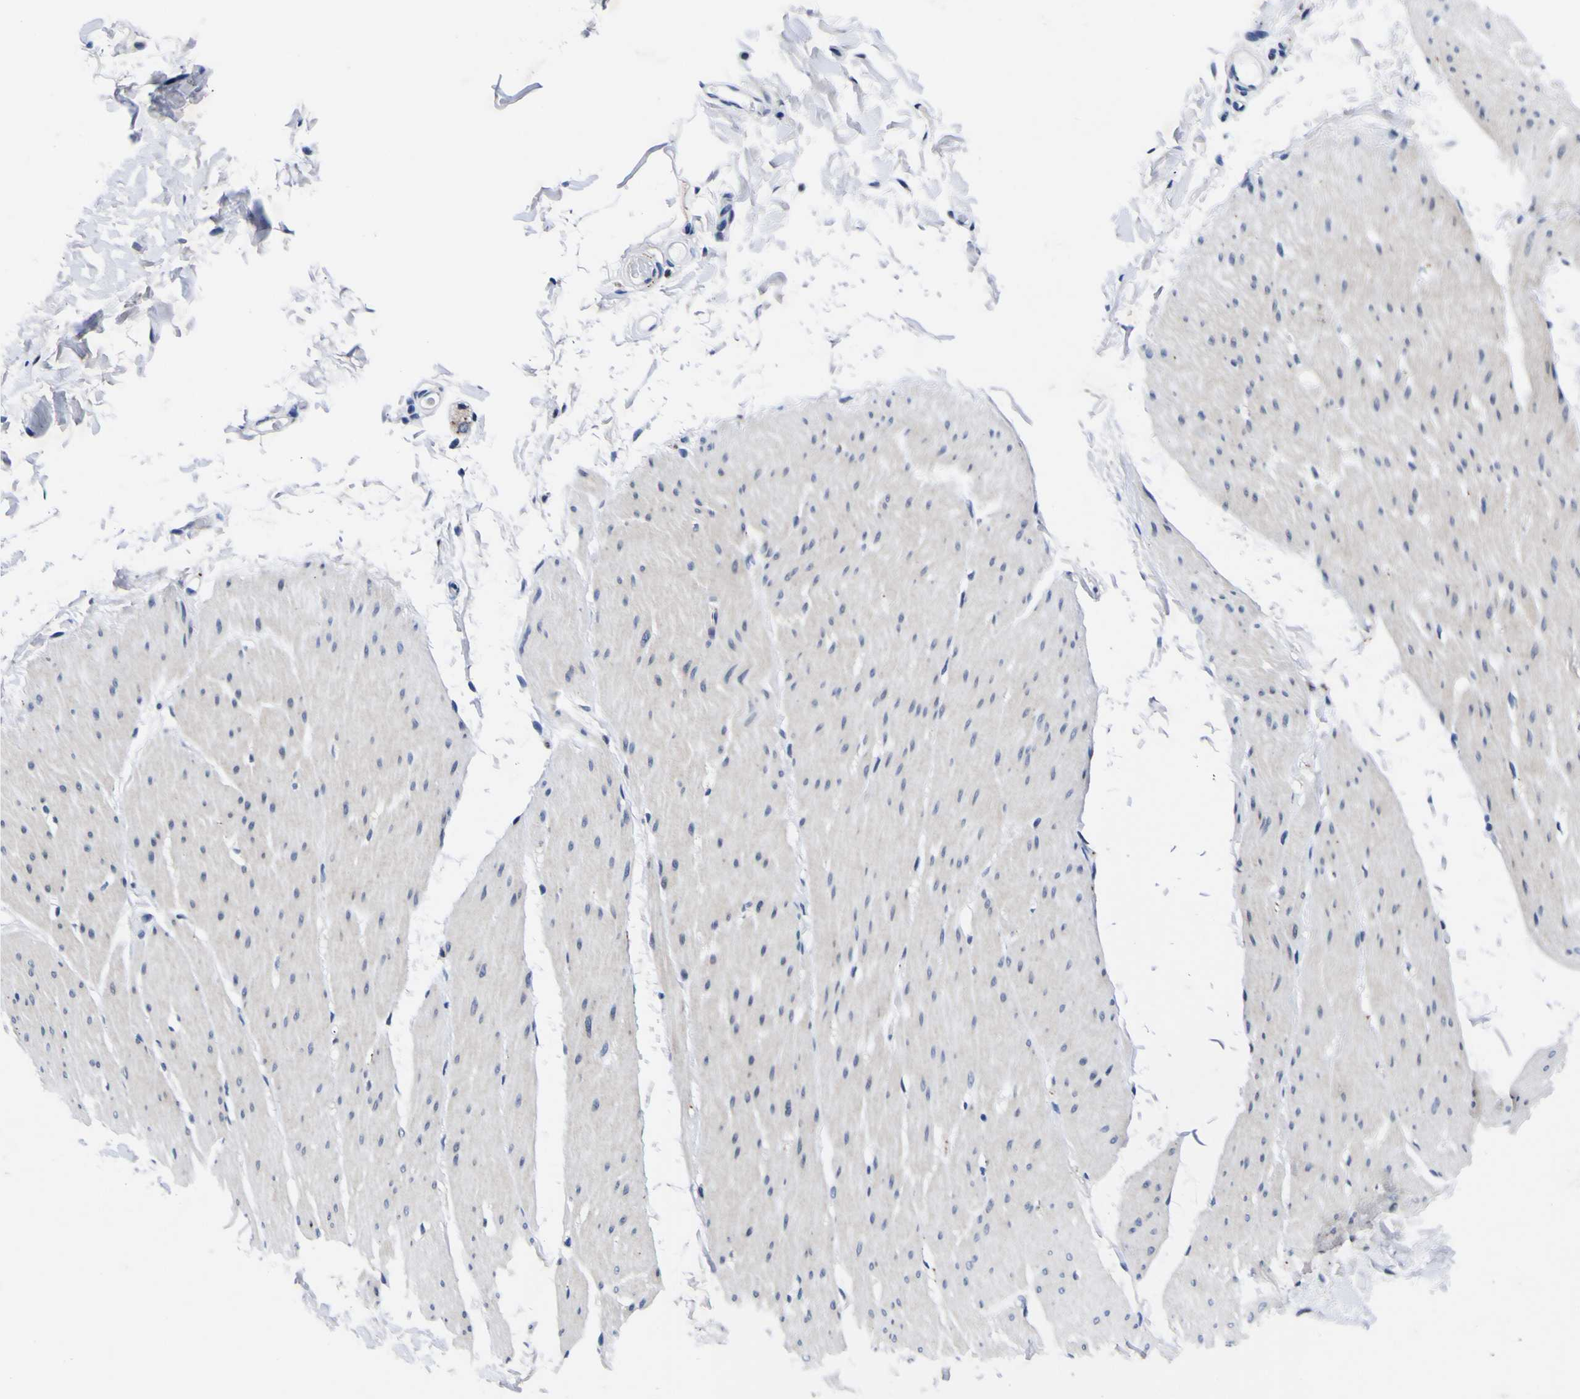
{"staining": {"intensity": "negative", "quantity": "none", "location": "none"}, "tissue": "smooth muscle", "cell_type": "Smooth muscle cells", "image_type": "normal", "snomed": [{"axis": "morphology", "description": "Normal tissue, NOS"}, {"axis": "topography", "description": "Smooth muscle"}, {"axis": "topography", "description": "Colon"}], "caption": "An immunohistochemistry micrograph of unremarkable smooth muscle is shown. There is no staining in smooth muscle cells of smooth muscle.", "gene": "IGFLR1", "patient": {"sex": "male", "age": 67}}